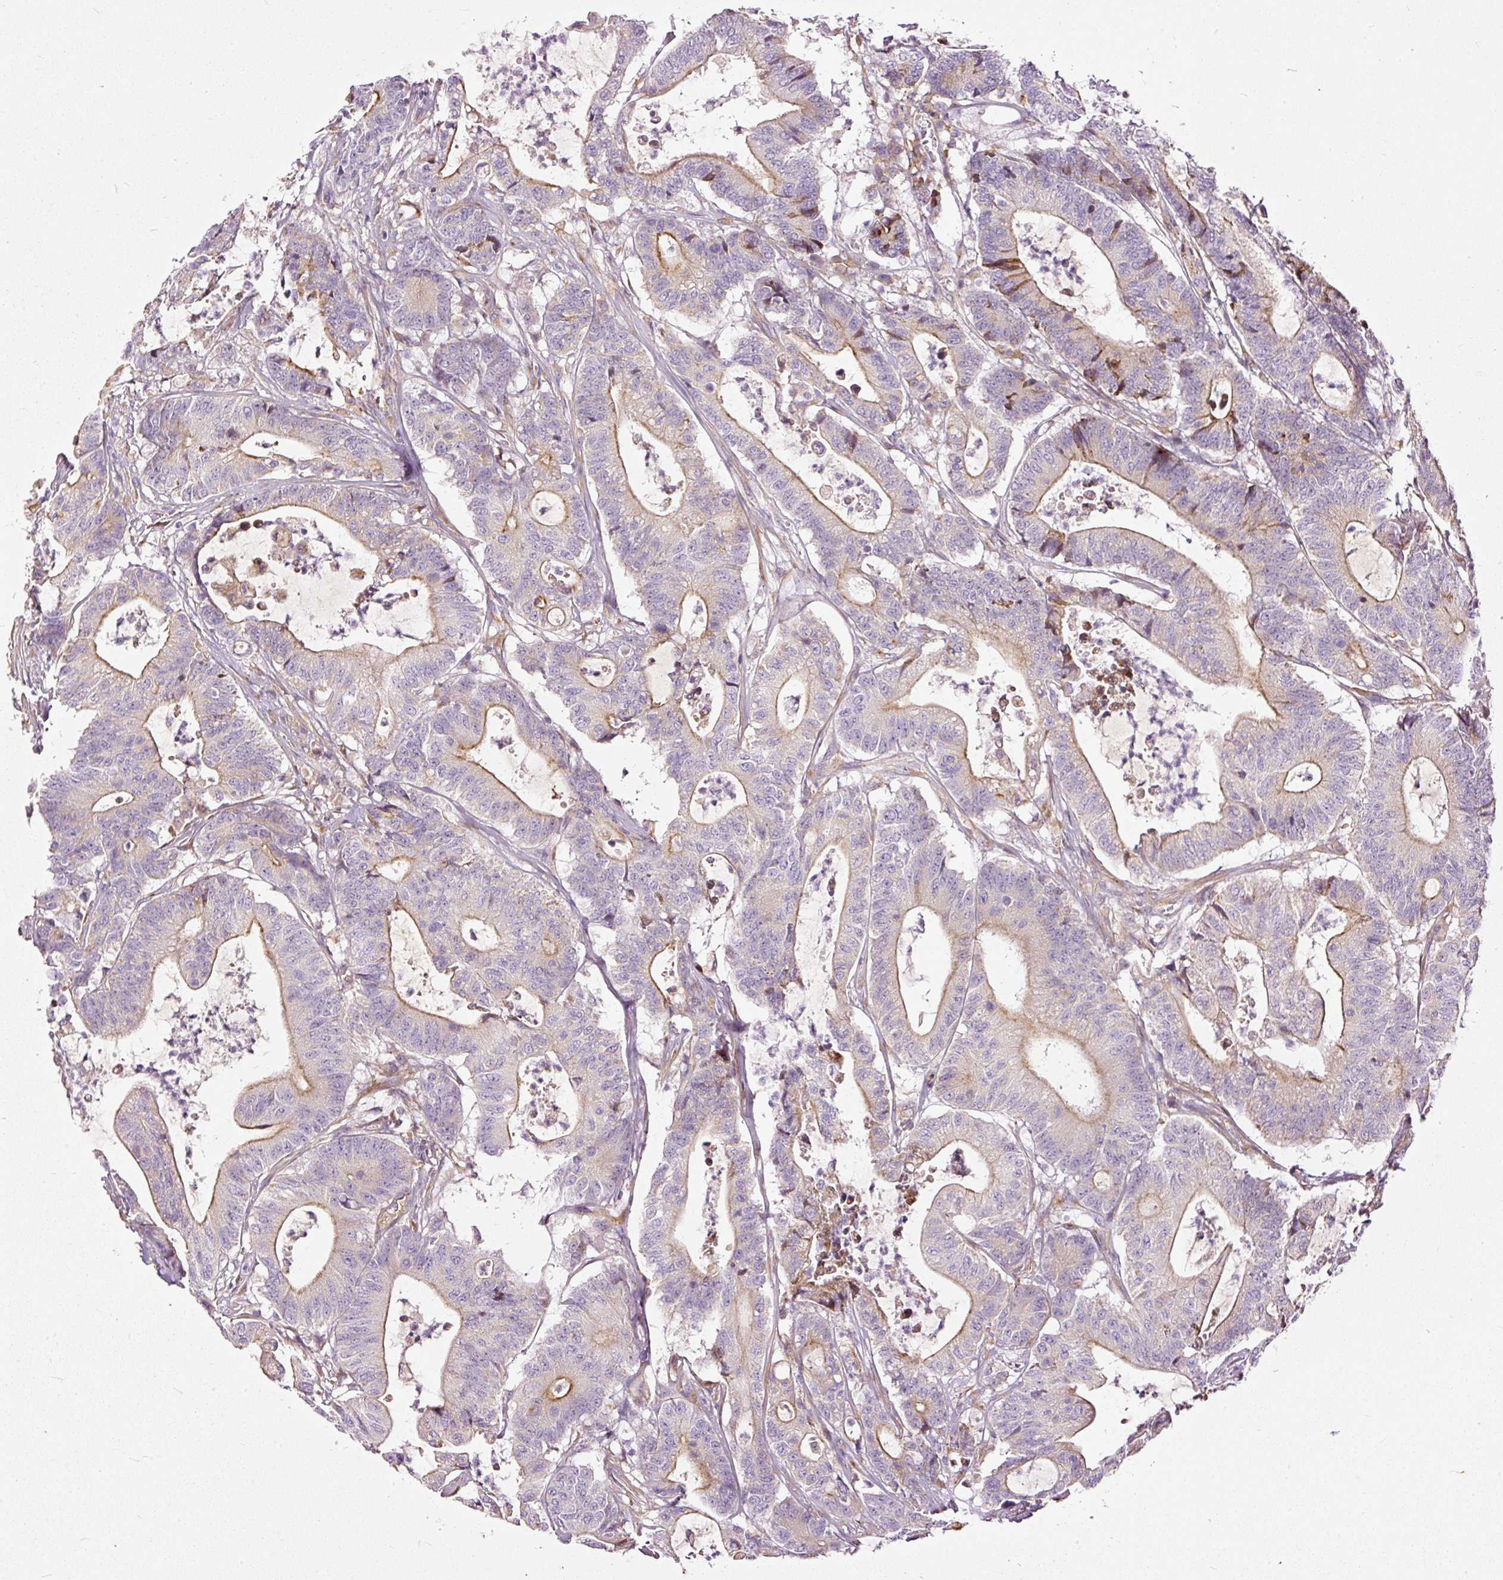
{"staining": {"intensity": "moderate", "quantity": "25%-75%", "location": "cytoplasmic/membranous"}, "tissue": "colorectal cancer", "cell_type": "Tumor cells", "image_type": "cancer", "snomed": [{"axis": "morphology", "description": "Adenocarcinoma, NOS"}, {"axis": "topography", "description": "Colon"}], "caption": "Protein expression analysis of human colorectal cancer (adenocarcinoma) reveals moderate cytoplasmic/membranous positivity in about 25%-75% of tumor cells. The staining is performed using DAB (3,3'-diaminobenzidine) brown chromogen to label protein expression. The nuclei are counter-stained blue using hematoxylin.", "gene": "PAQR9", "patient": {"sex": "female", "age": 84}}